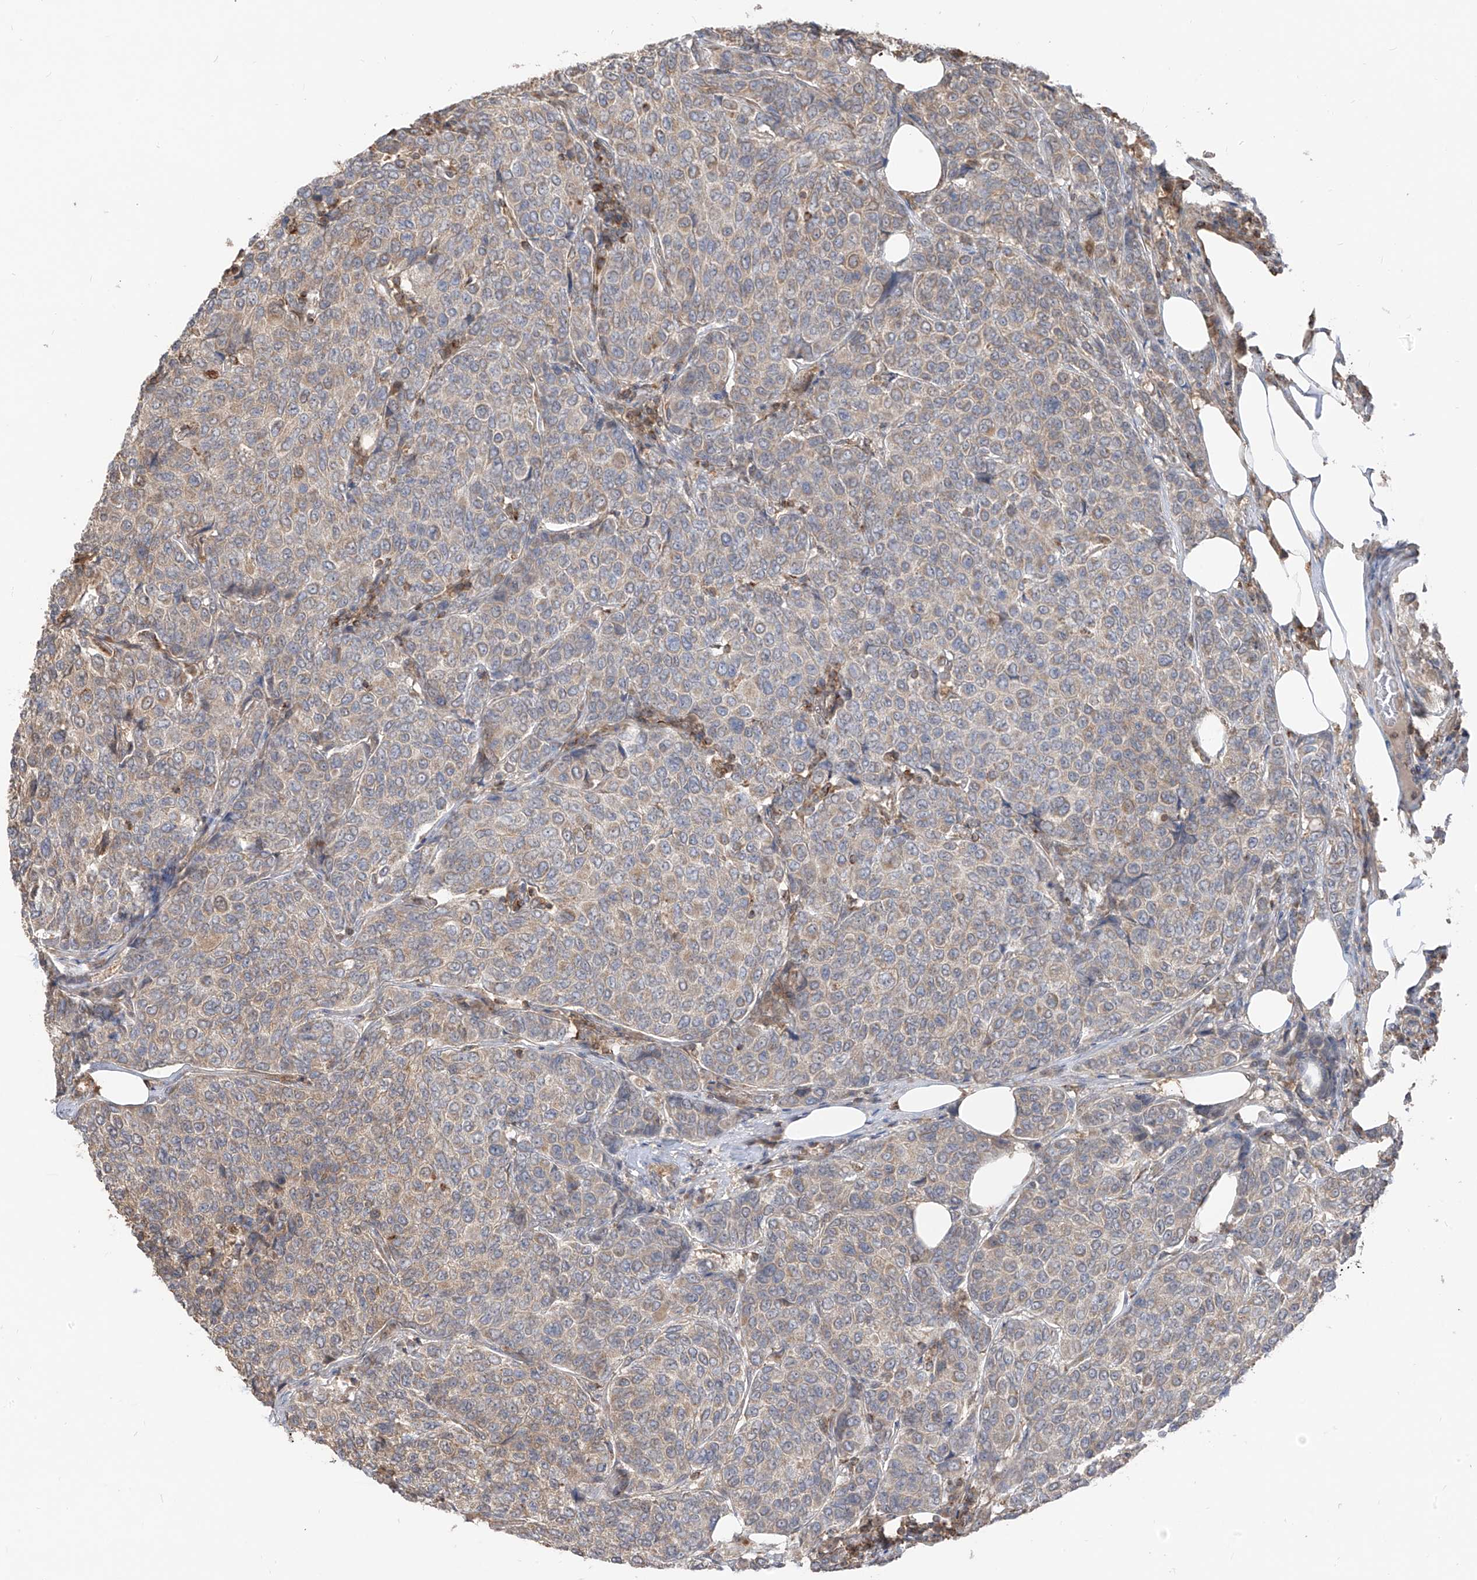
{"staining": {"intensity": "weak", "quantity": "<25%", "location": "cytoplasmic/membranous"}, "tissue": "breast cancer", "cell_type": "Tumor cells", "image_type": "cancer", "snomed": [{"axis": "morphology", "description": "Duct carcinoma"}, {"axis": "topography", "description": "Breast"}], "caption": "The immunohistochemistry (IHC) histopathology image has no significant expression in tumor cells of breast invasive ductal carcinoma tissue.", "gene": "ETHE1", "patient": {"sex": "female", "age": 55}}